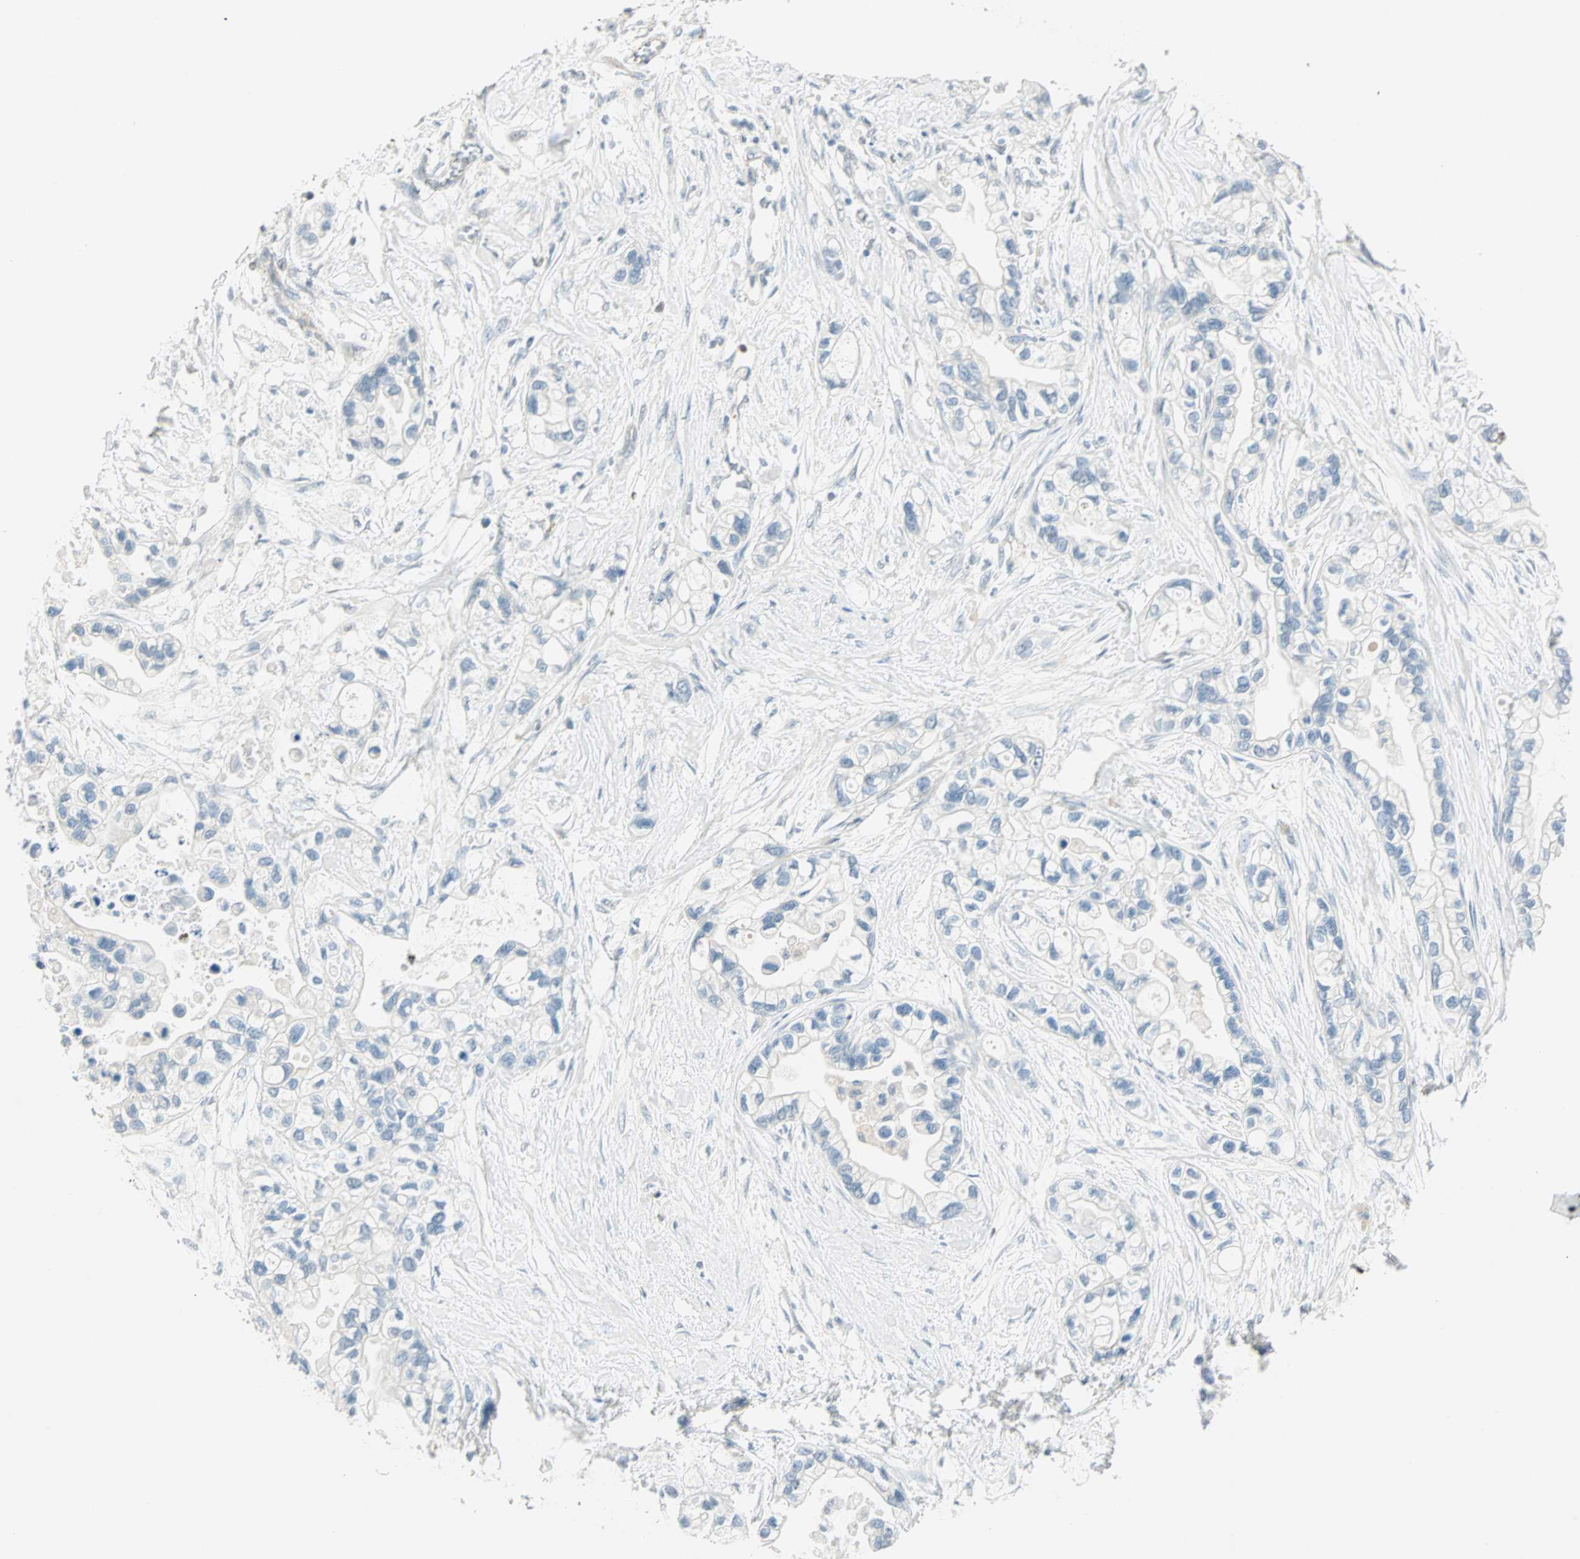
{"staining": {"intensity": "negative", "quantity": "none", "location": "none"}, "tissue": "pancreatic cancer", "cell_type": "Tumor cells", "image_type": "cancer", "snomed": [{"axis": "morphology", "description": "Adenocarcinoma, NOS"}, {"axis": "topography", "description": "Pancreas"}], "caption": "Immunohistochemical staining of human pancreatic adenocarcinoma exhibits no significant staining in tumor cells.", "gene": "MLLT10", "patient": {"sex": "female", "age": 77}}